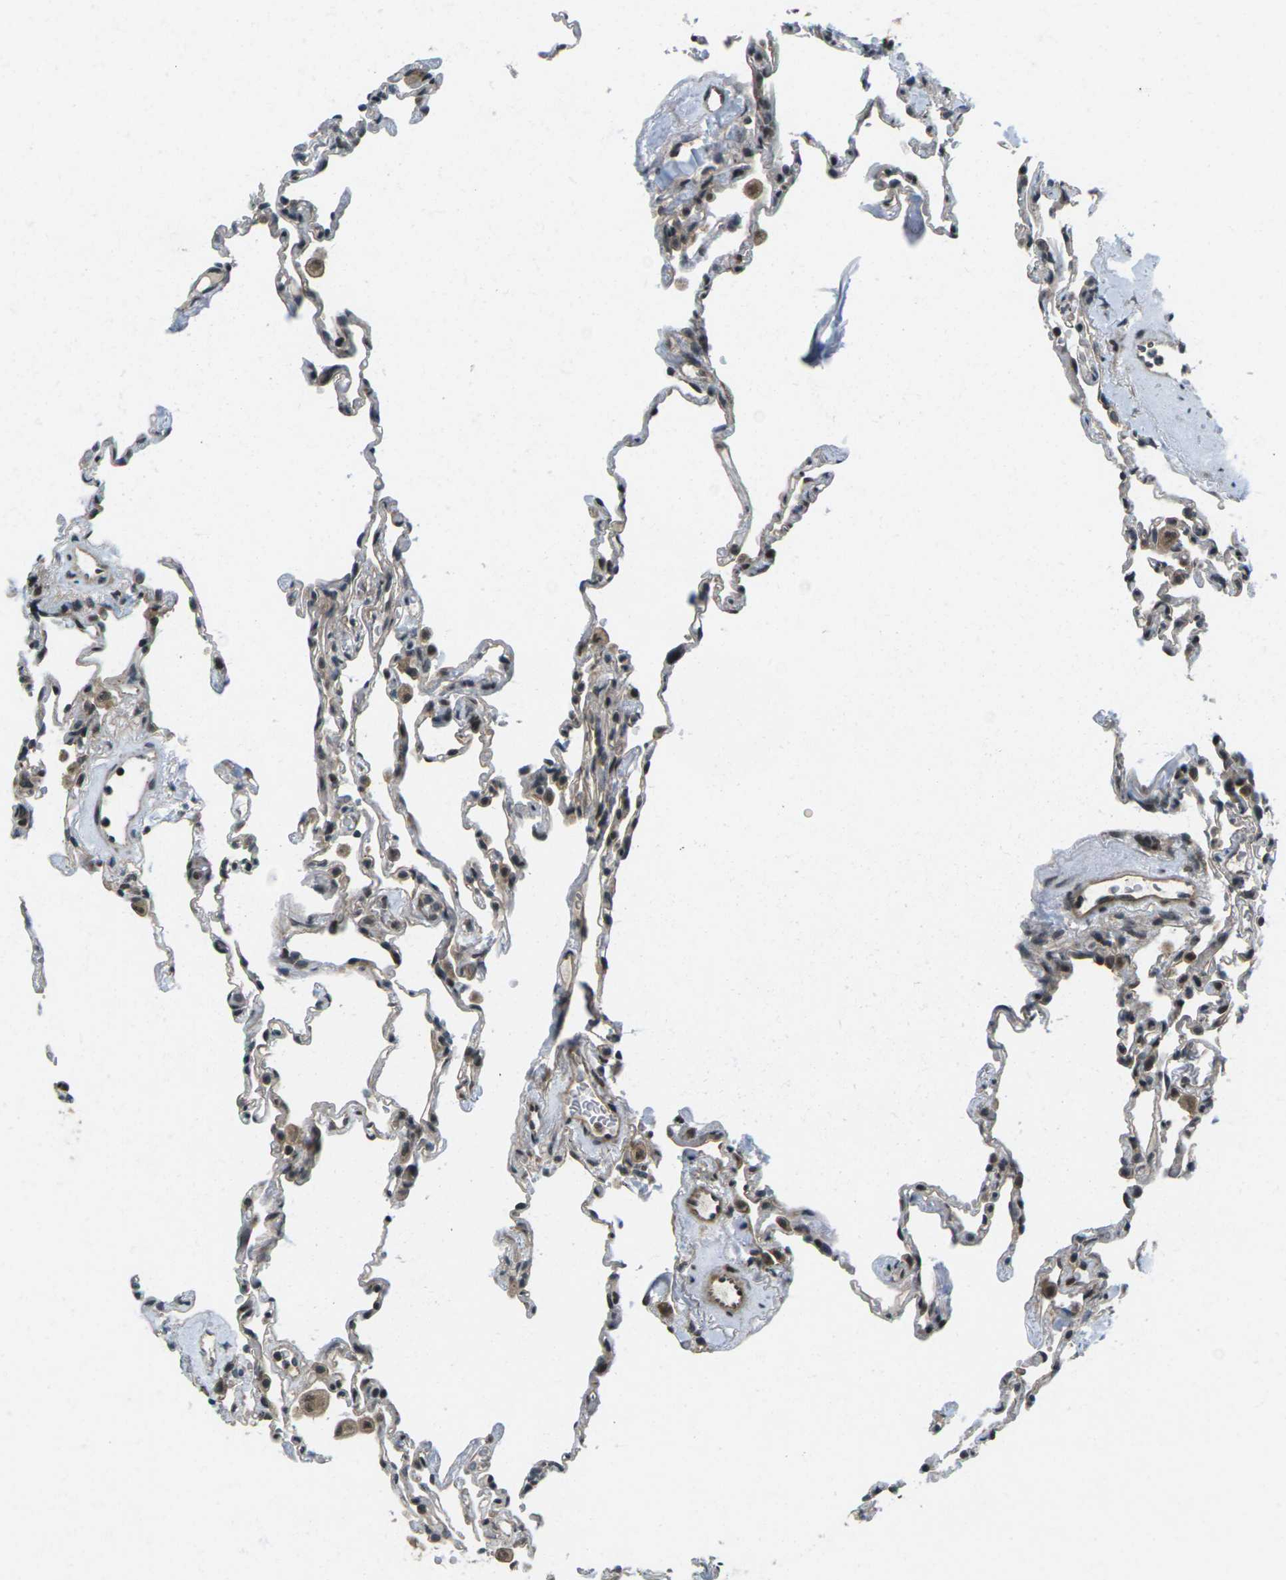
{"staining": {"intensity": "moderate", "quantity": "25%-75%", "location": "cytoplasmic/membranous,nuclear"}, "tissue": "lung", "cell_type": "Alveolar cells", "image_type": "normal", "snomed": [{"axis": "morphology", "description": "Normal tissue, NOS"}, {"axis": "topography", "description": "Lung"}], "caption": "Immunohistochemistry staining of unremarkable lung, which shows medium levels of moderate cytoplasmic/membranous,nuclear staining in about 25%-75% of alveolar cells indicating moderate cytoplasmic/membranous,nuclear protein staining. The staining was performed using DAB (3,3'-diaminobenzidine) (brown) for protein detection and nuclei were counterstained in hematoxylin (blue).", "gene": "UBE2S", "patient": {"sex": "male", "age": 59}}